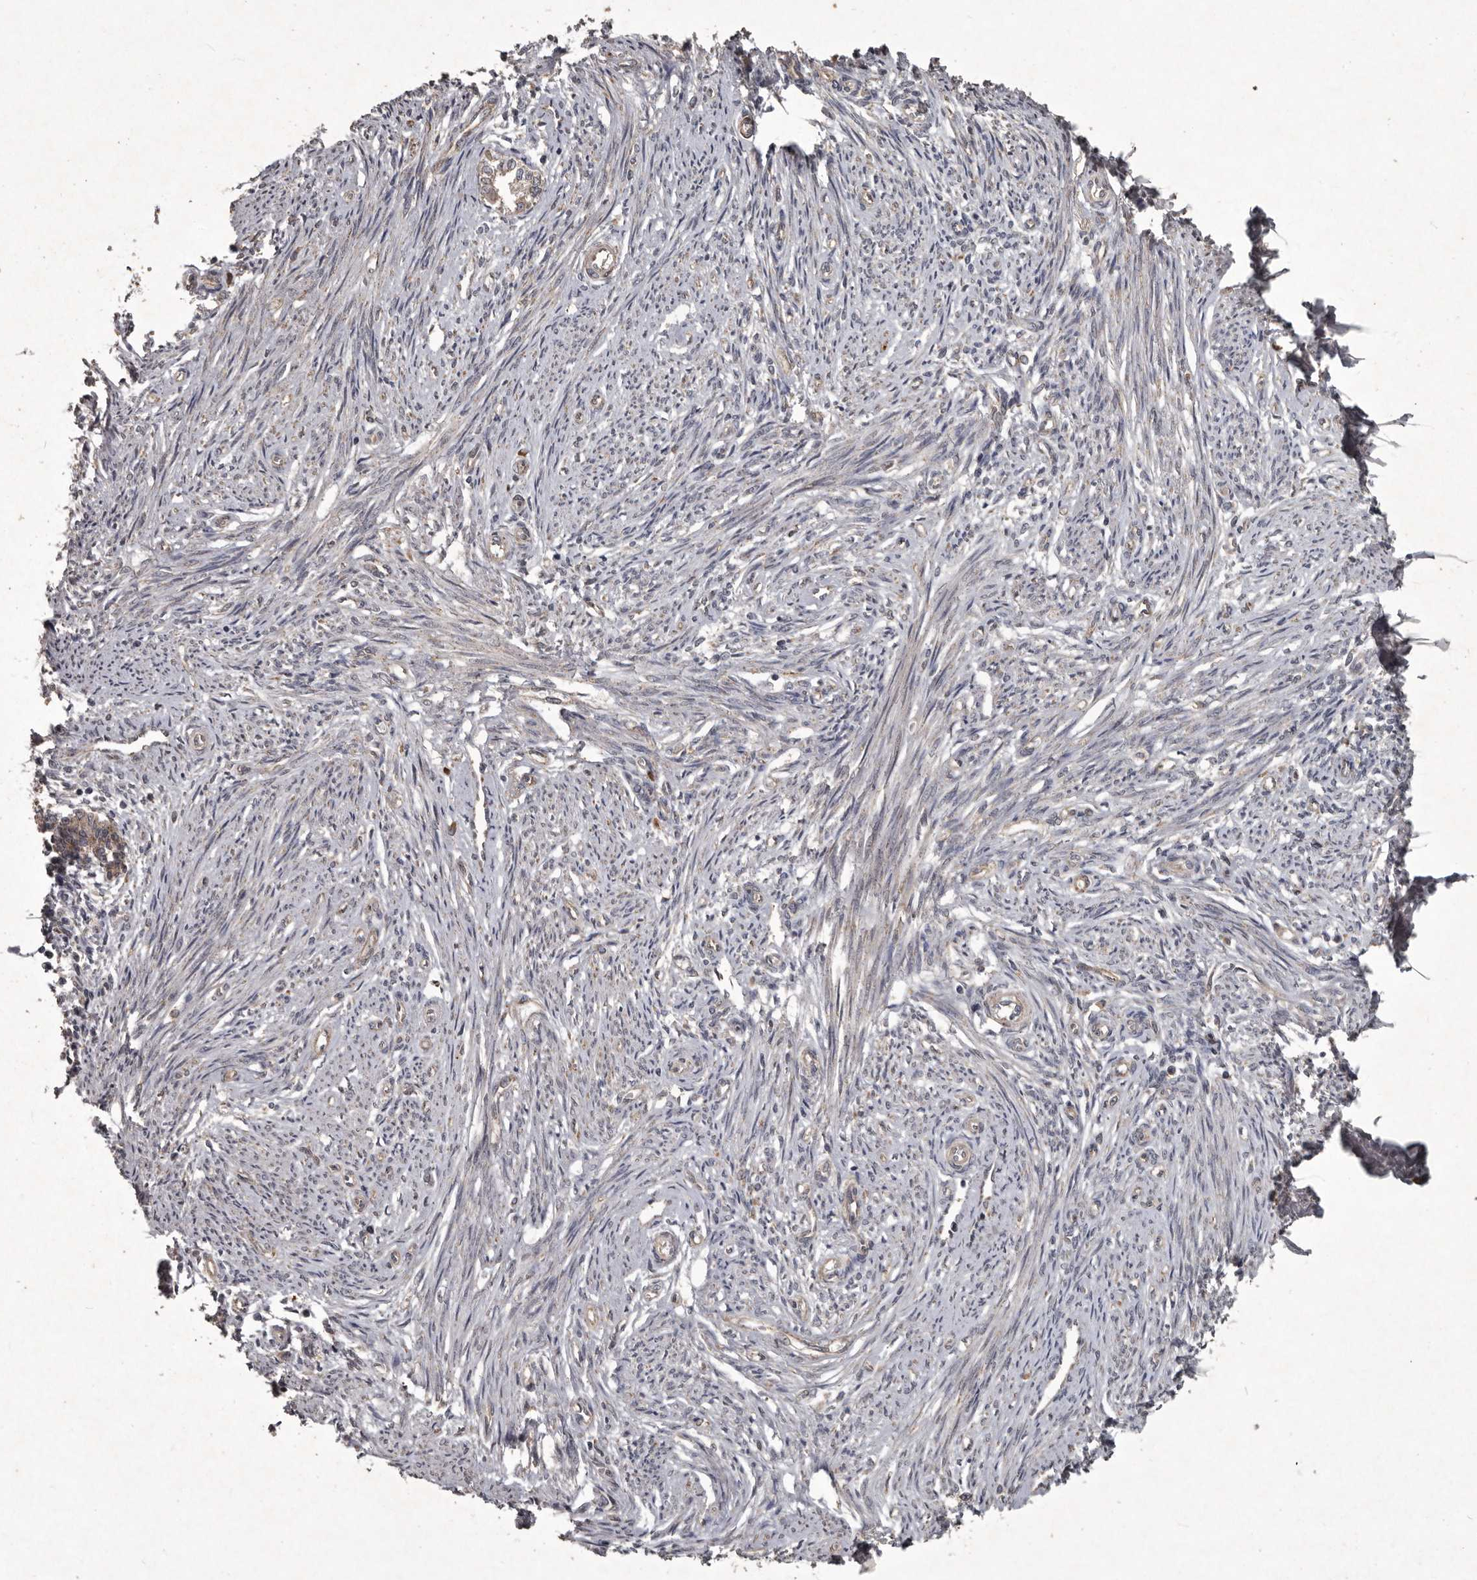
{"staining": {"intensity": "negative", "quantity": "none", "location": "none"}, "tissue": "endometrium", "cell_type": "Cells in endometrial stroma", "image_type": "normal", "snomed": [{"axis": "morphology", "description": "Normal tissue, NOS"}, {"axis": "topography", "description": "Endometrium"}], "caption": "Immunohistochemistry of unremarkable endometrium exhibits no staining in cells in endometrial stroma. The staining is performed using DAB brown chromogen with nuclei counter-stained in using hematoxylin.", "gene": "MRPS15", "patient": {"sex": "female", "age": 56}}